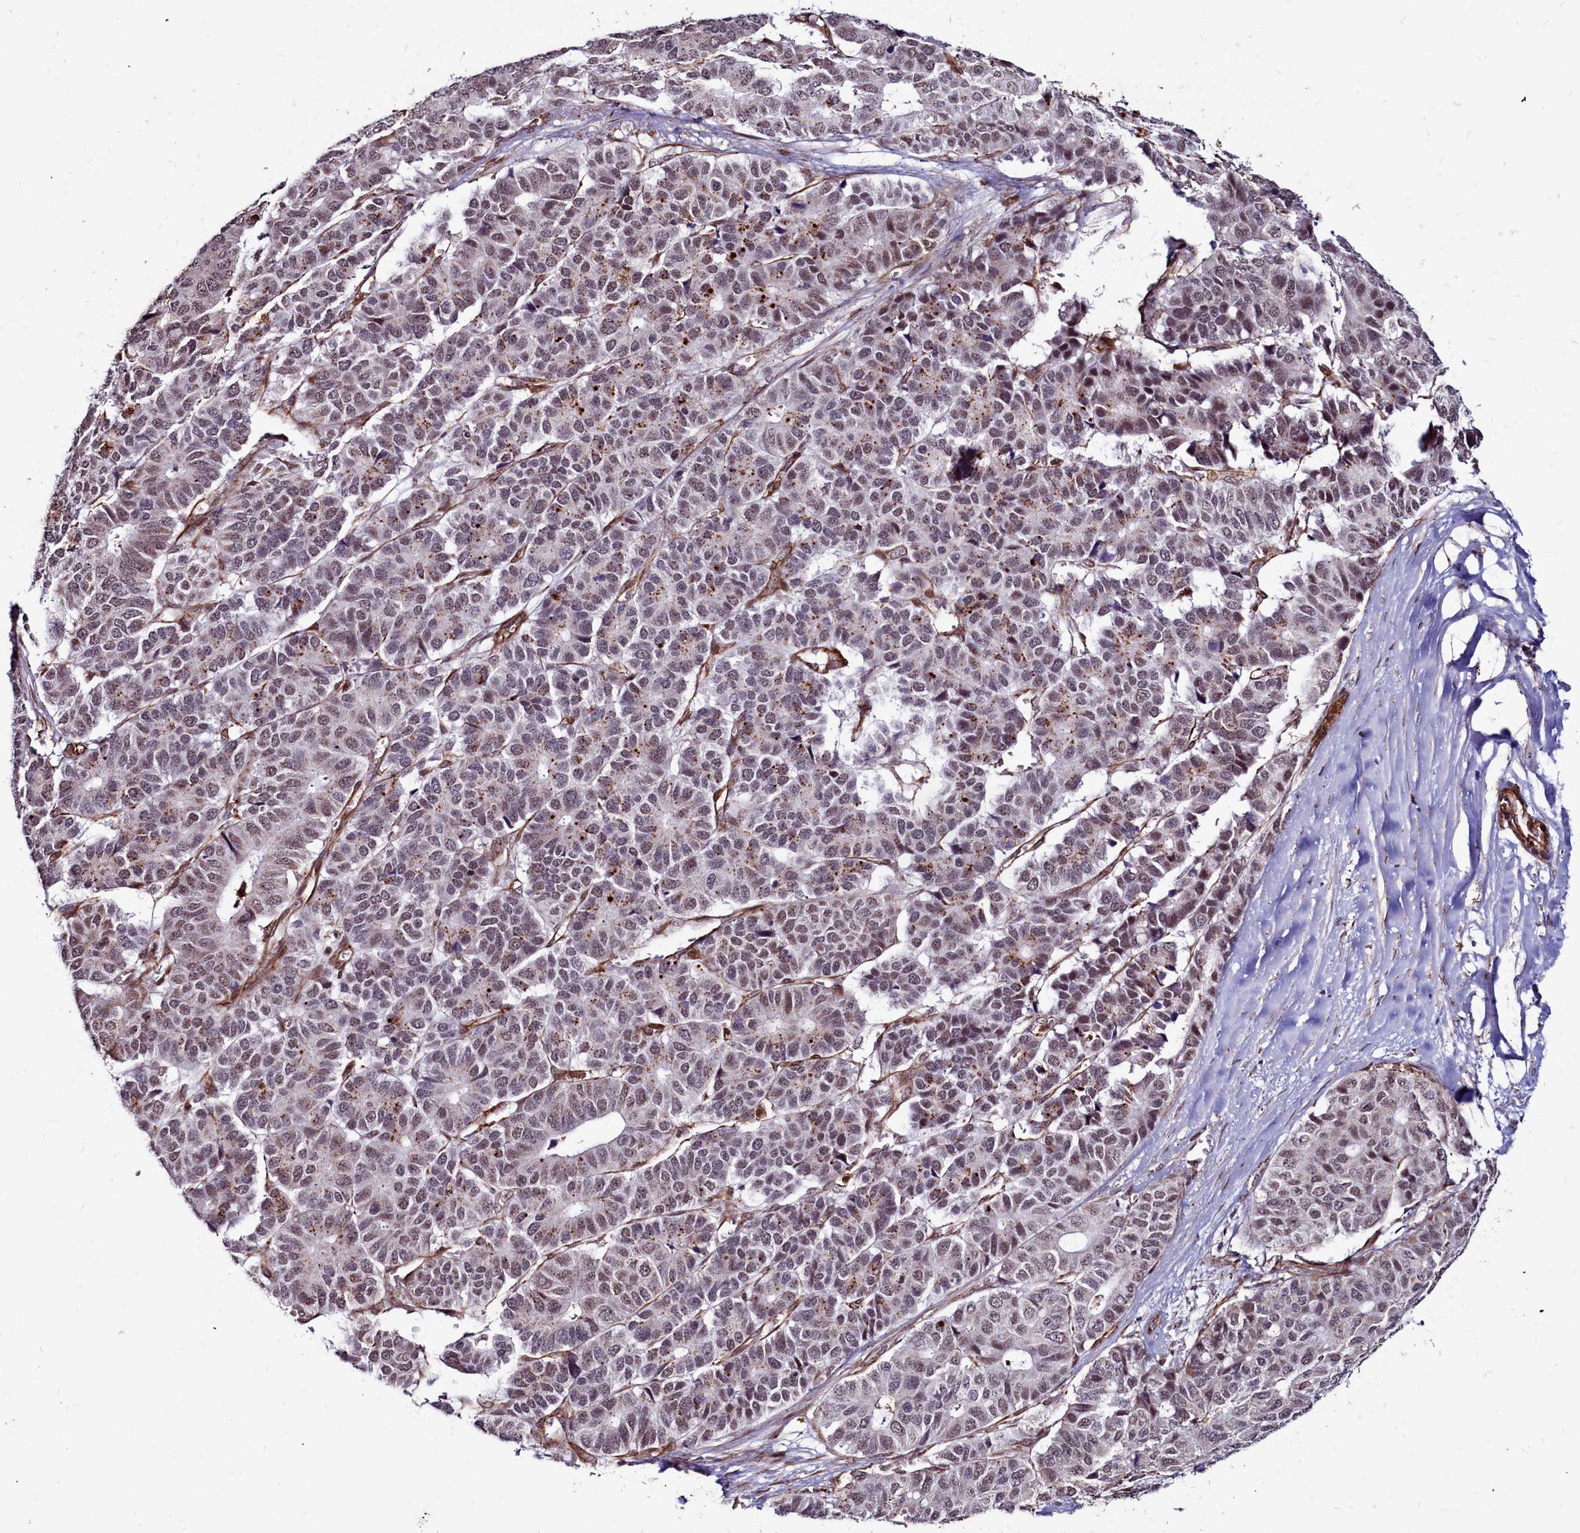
{"staining": {"intensity": "weak", "quantity": "25%-75%", "location": "nuclear"}, "tissue": "pancreatic cancer", "cell_type": "Tumor cells", "image_type": "cancer", "snomed": [{"axis": "morphology", "description": "Adenocarcinoma, NOS"}, {"axis": "topography", "description": "Pancreas"}], "caption": "A micrograph of pancreatic adenocarcinoma stained for a protein exhibits weak nuclear brown staining in tumor cells. Immunohistochemistry stains the protein in brown and the nuclei are stained blue.", "gene": "CLK3", "patient": {"sex": "male", "age": 50}}